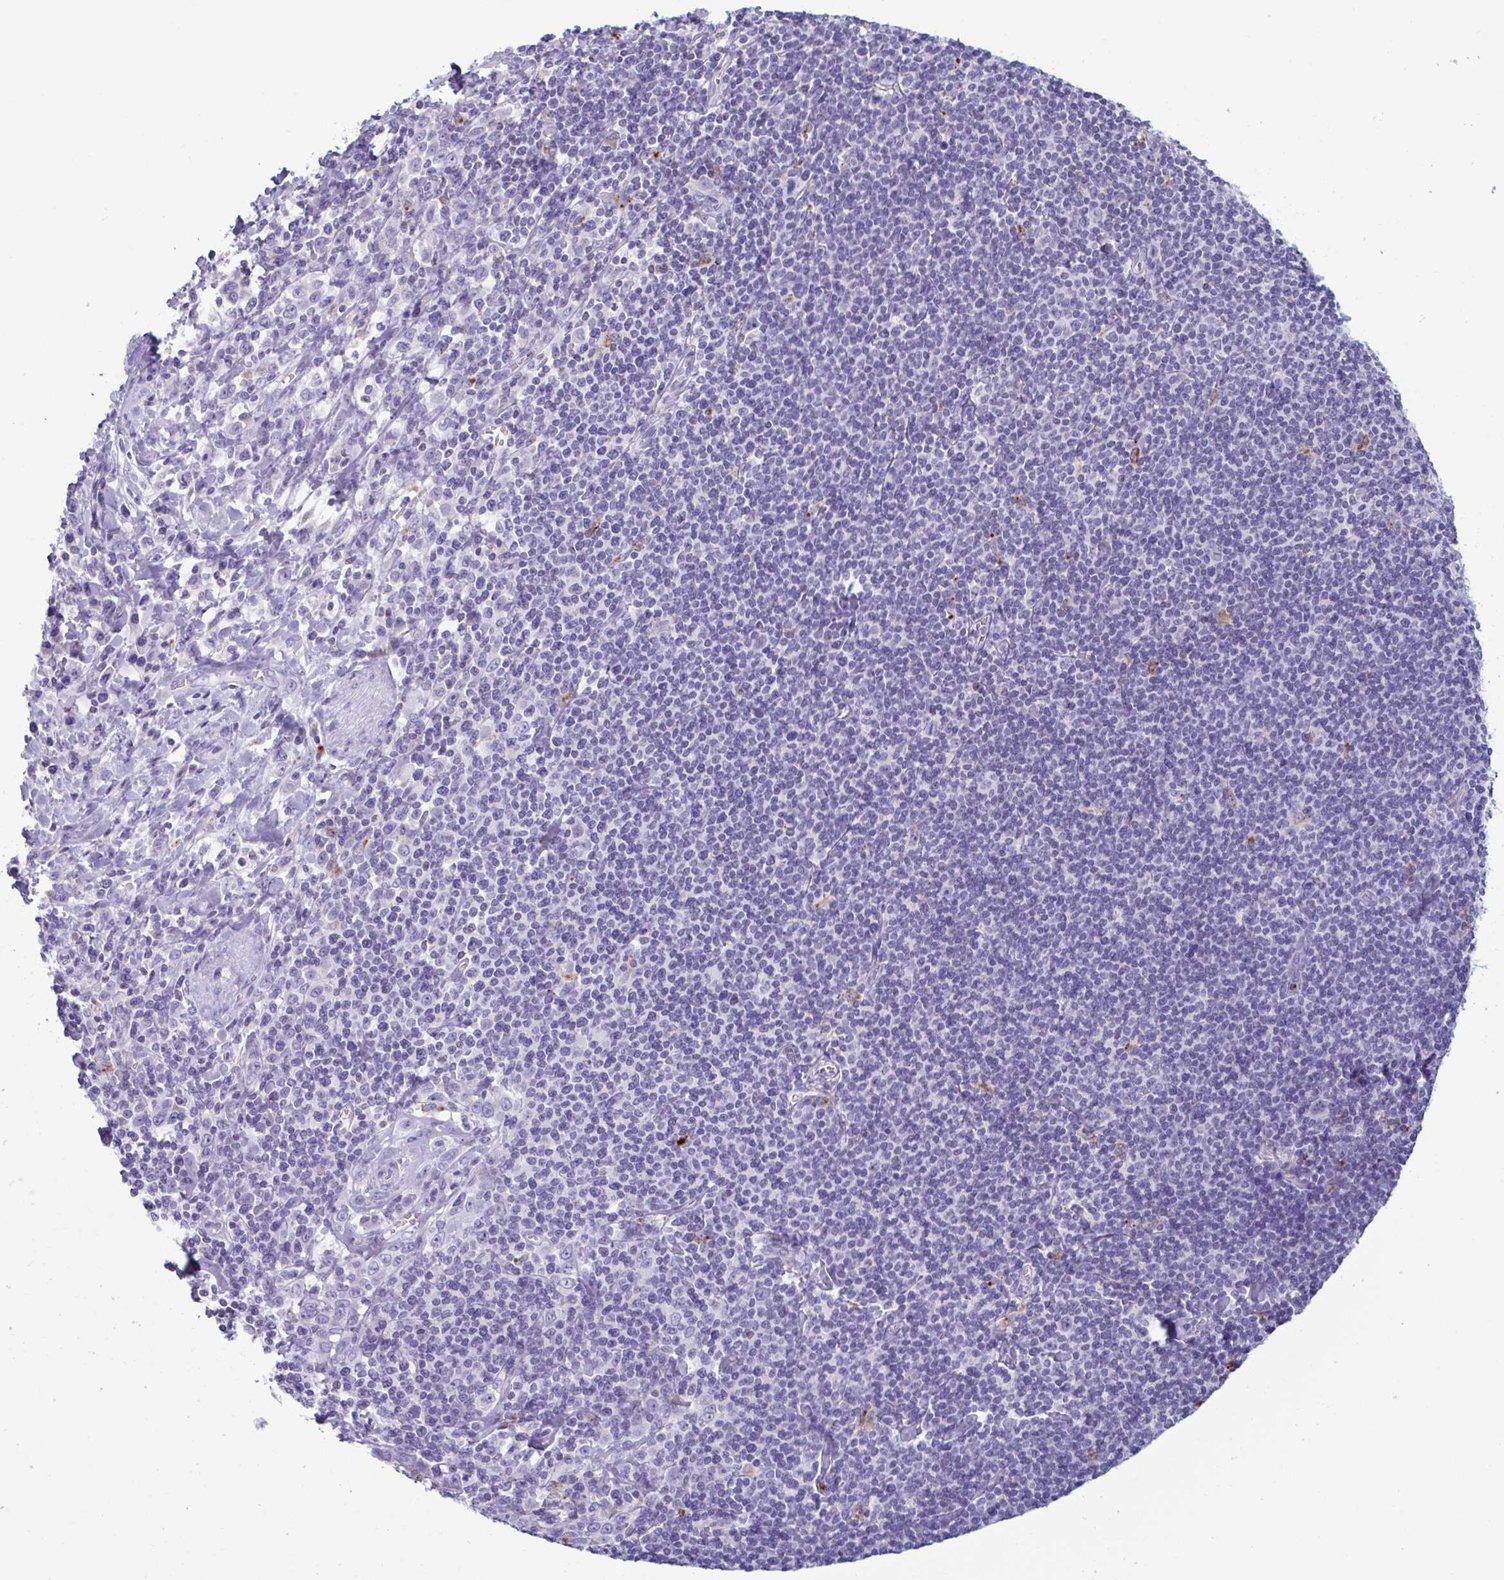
{"staining": {"intensity": "negative", "quantity": "none", "location": "none"}, "tissue": "stomach cancer", "cell_type": "Tumor cells", "image_type": "cancer", "snomed": [{"axis": "morphology", "description": "Adenocarcinoma, NOS"}, {"axis": "topography", "description": "Stomach, upper"}], "caption": "Histopathology image shows no protein positivity in tumor cells of stomach cancer tissue.", "gene": "XCL1", "patient": {"sex": "male", "age": 75}}